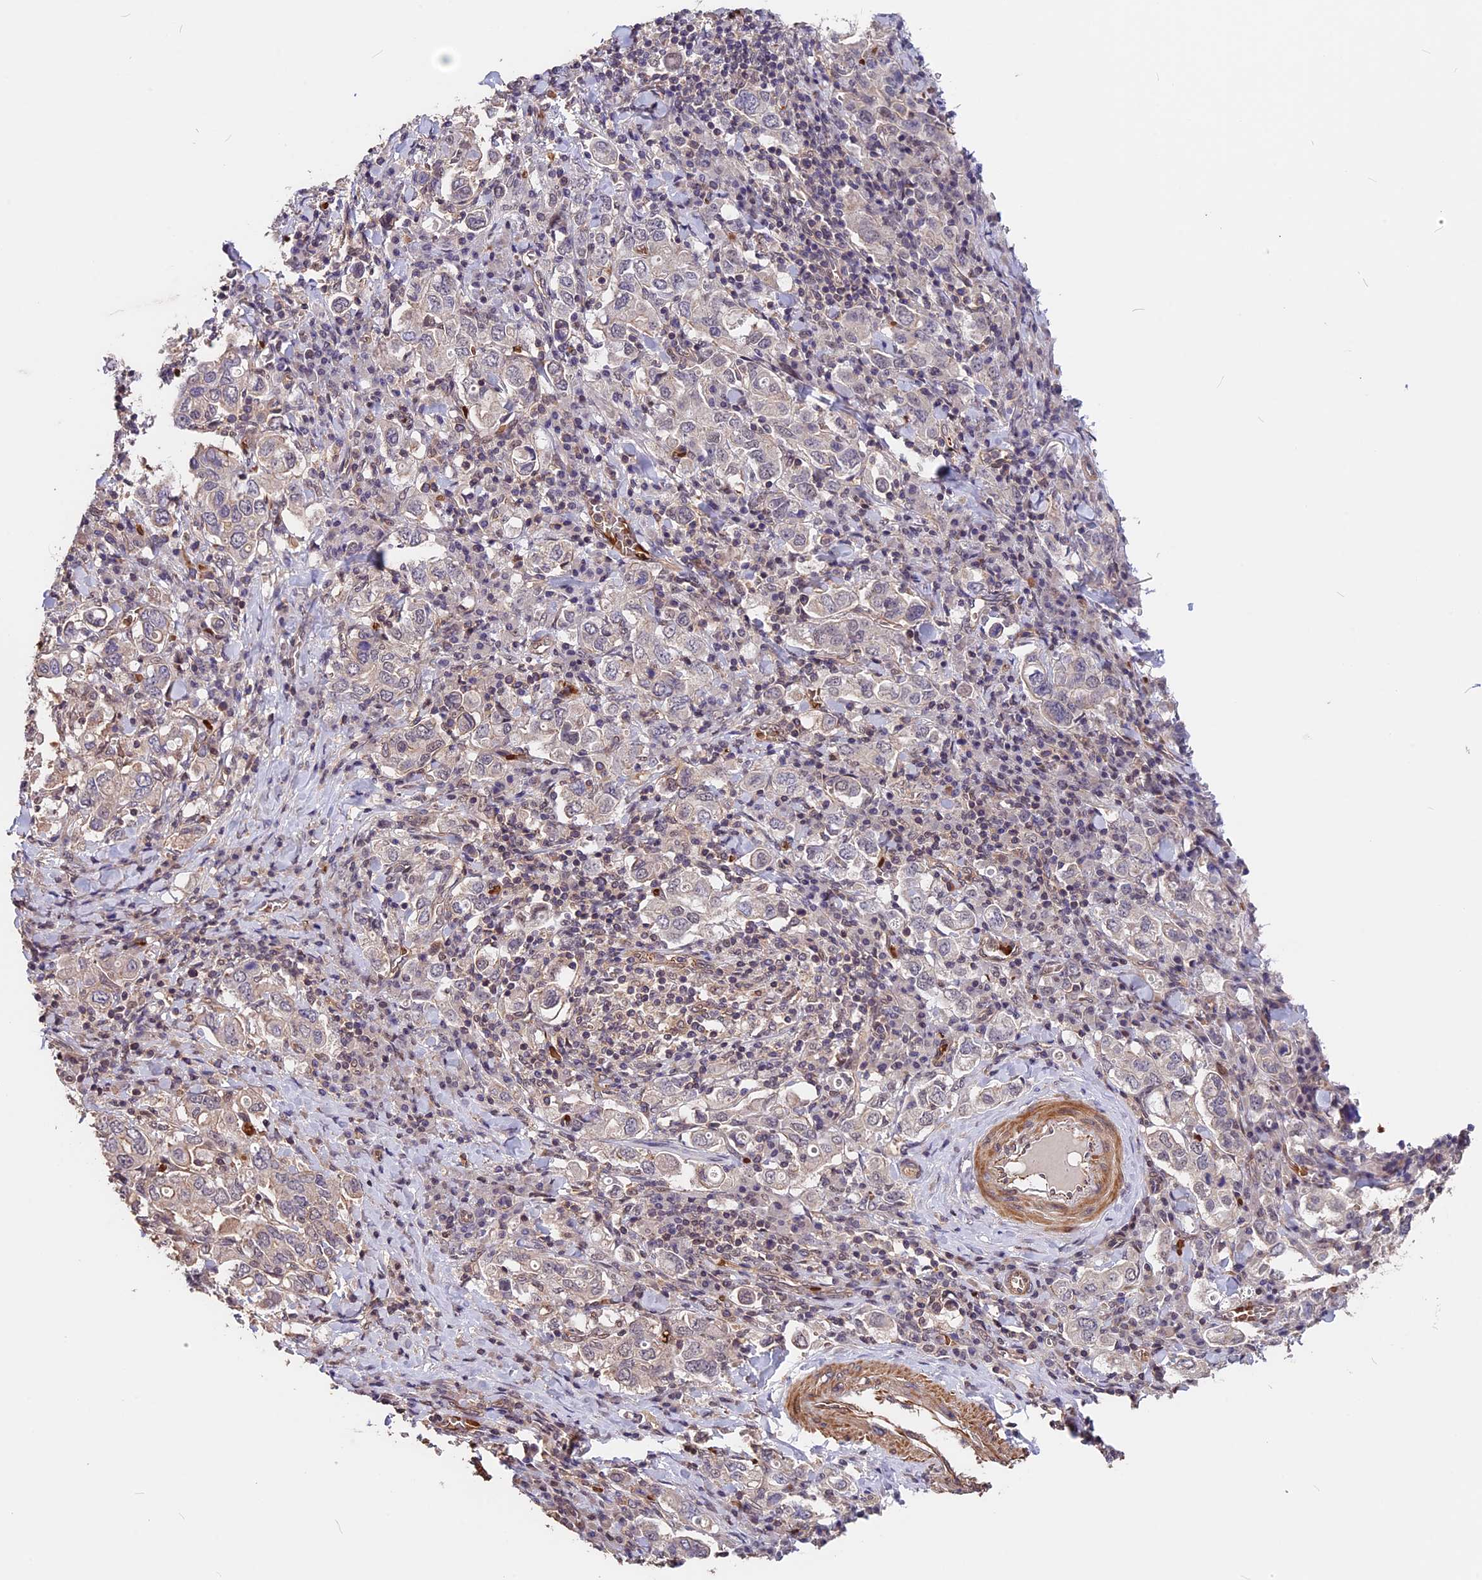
{"staining": {"intensity": "negative", "quantity": "none", "location": "none"}, "tissue": "stomach cancer", "cell_type": "Tumor cells", "image_type": "cancer", "snomed": [{"axis": "morphology", "description": "Adenocarcinoma, NOS"}, {"axis": "topography", "description": "Stomach, upper"}], "caption": "Immunohistochemical staining of human stomach adenocarcinoma displays no significant expression in tumor cells.", "gene": "ZC3H10", "patient": {"sex": "male", "age": 62}}